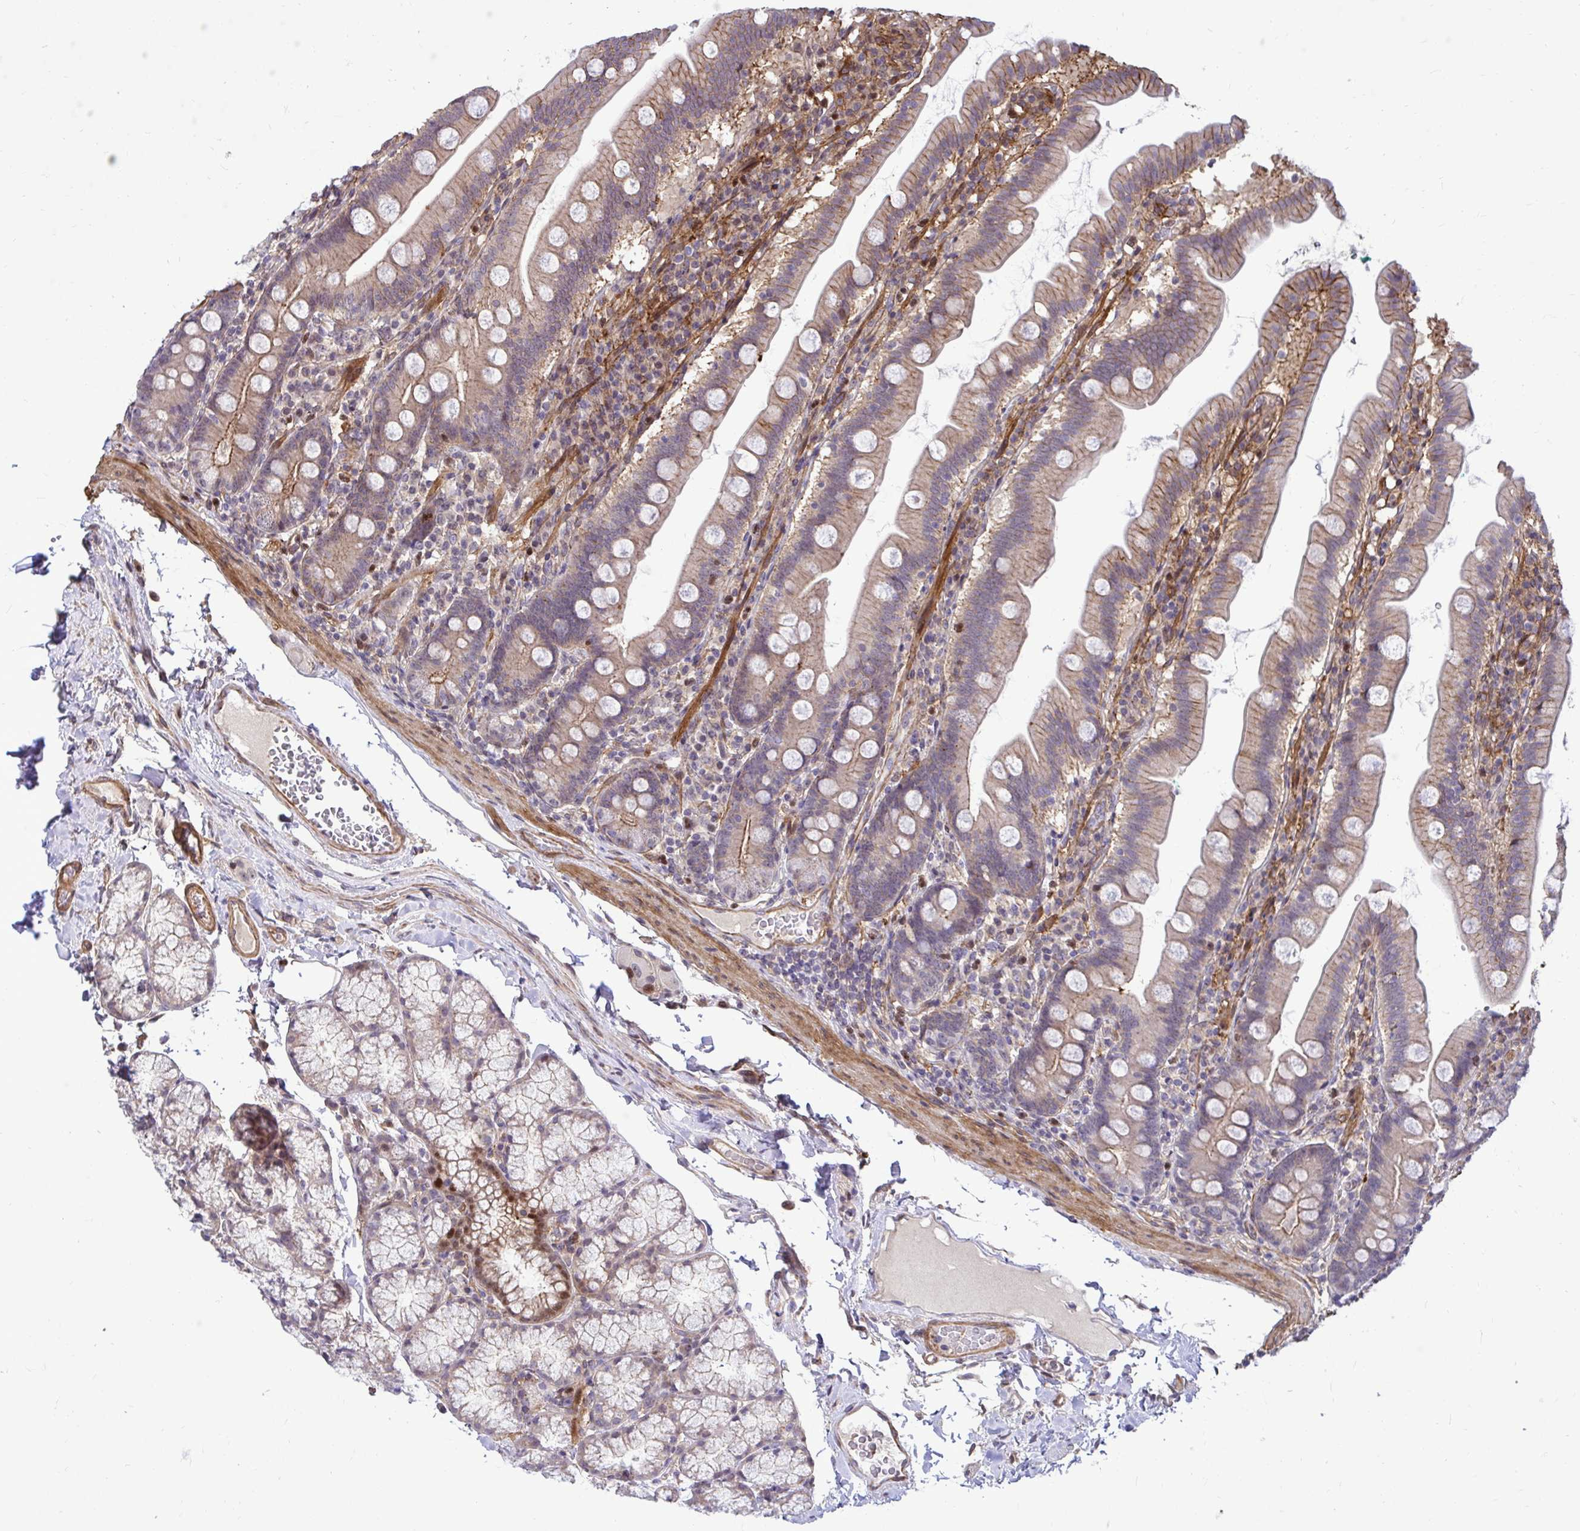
{"staining": {"intensity": "weak", "quantity": "25%-75%", "location": "cytoplasmic/membranous"}, "tissue": "duodenum", "cell_type": "Glandular cells", "image_type": "normal", "snomed": [{"axis": "morphology", "description": "Normal tissue, NOS"}, {"axis": "topography", "description": "Duodenum"}], "caption": "Protein staining of benign duodenum demonstrates weak cytoplasmic/membranous positivity in approximately 25%-75% of glandular cells. (Brightfield microscopy of DAB IHC at high magnification).", "gene": "TRIP6", "patient": {"sex": "female", "age": 67}}